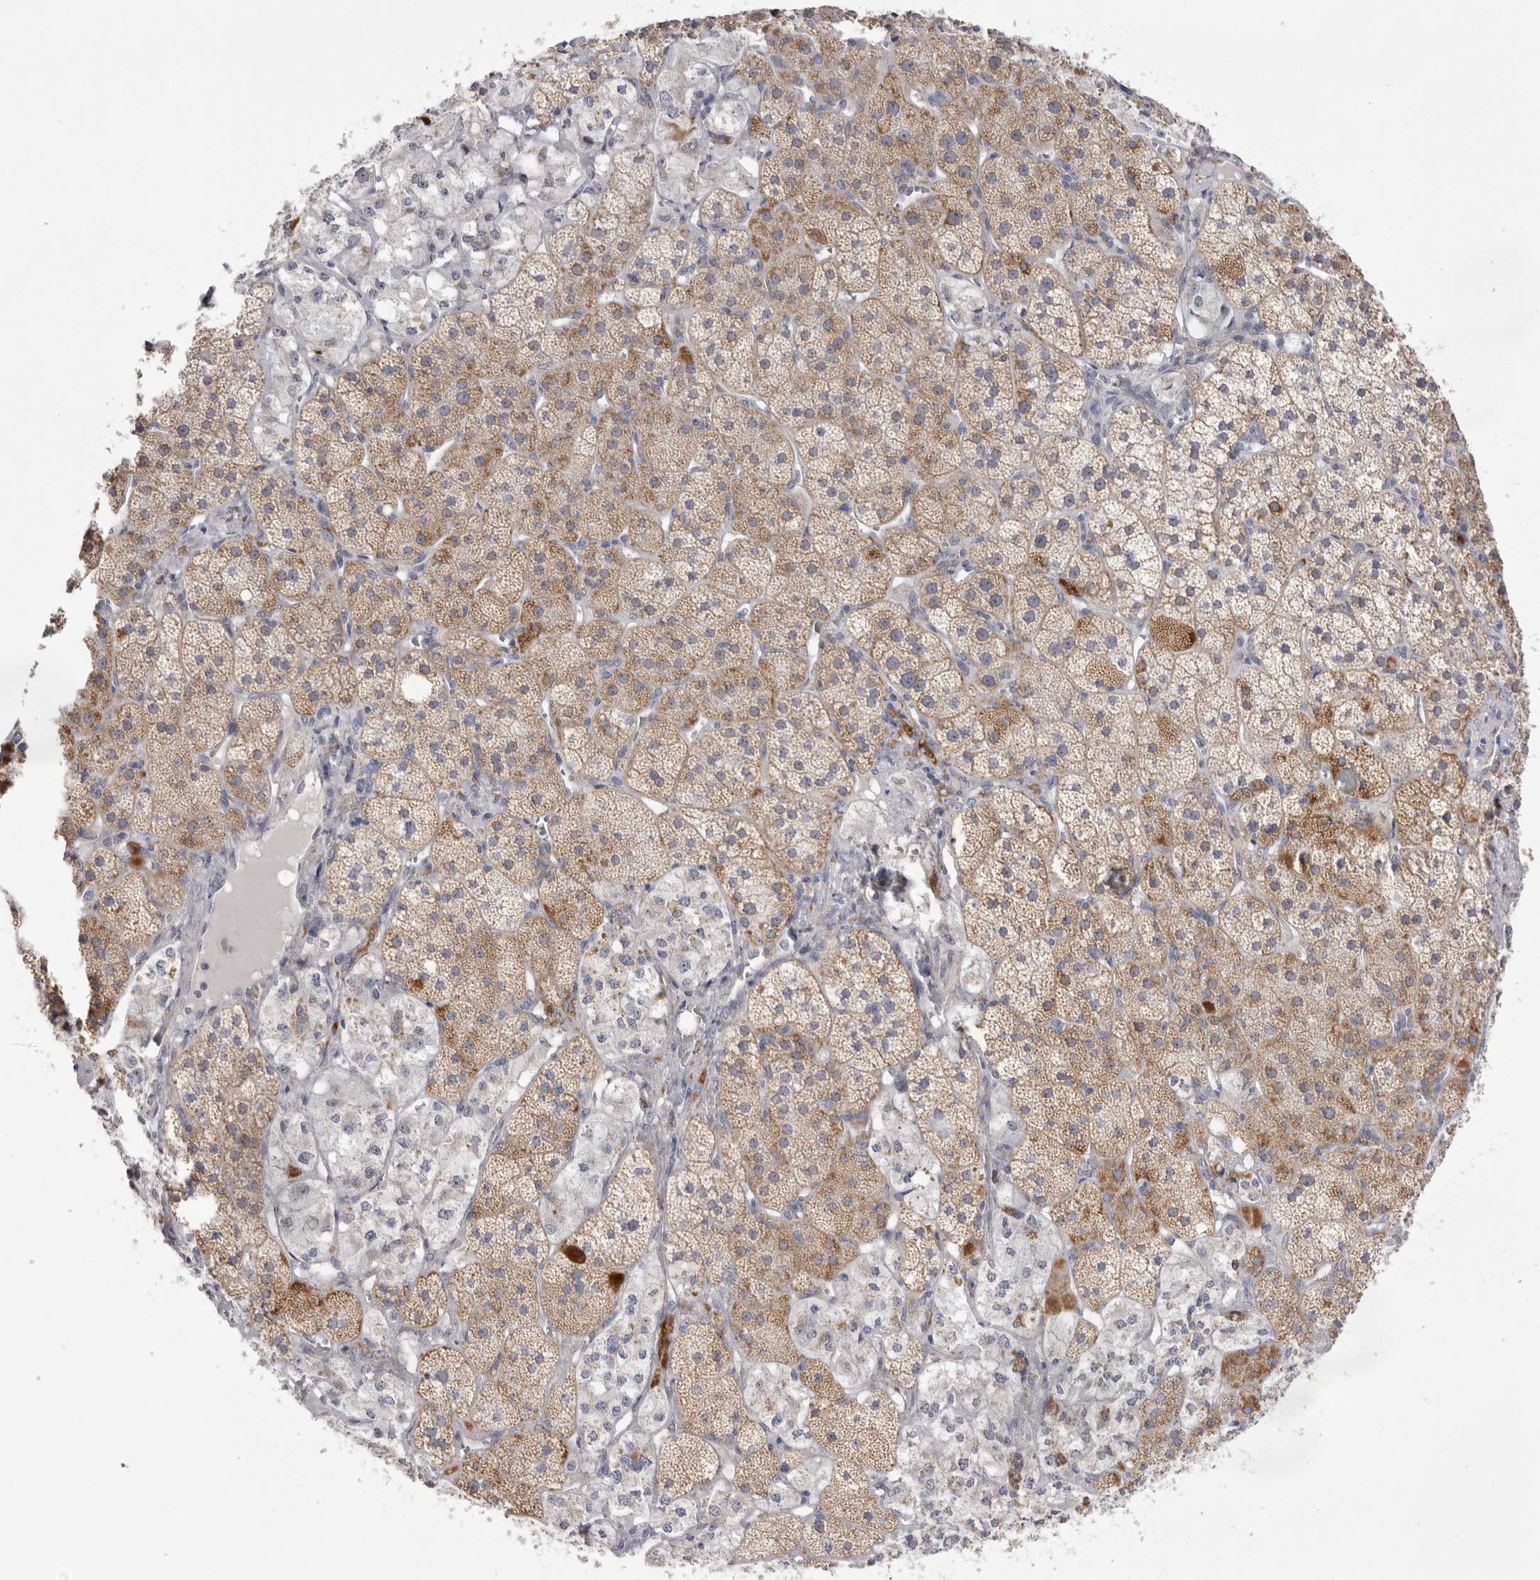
{"staining": {"intensity": "moderate", "quantity": "<25%", "location": "cytoplasmic/membranous"}, "tissue": "adrenal gland", "cell_type": "Glandular cells", "image_type": "normal", "snomed": [{"axis": "morphology", "description": "Normal tissue, NOS"}, {"axis": "topography", "description": "Adrenal gland"}], "caption": "Protein staining of unremarkable adrenal gland demonstrates moderate cytoplasmic/membranous staining in approximately <25% of glandular cells.", "gene": "VDAC3", "patient": {"sex": "male", "age": 57}}